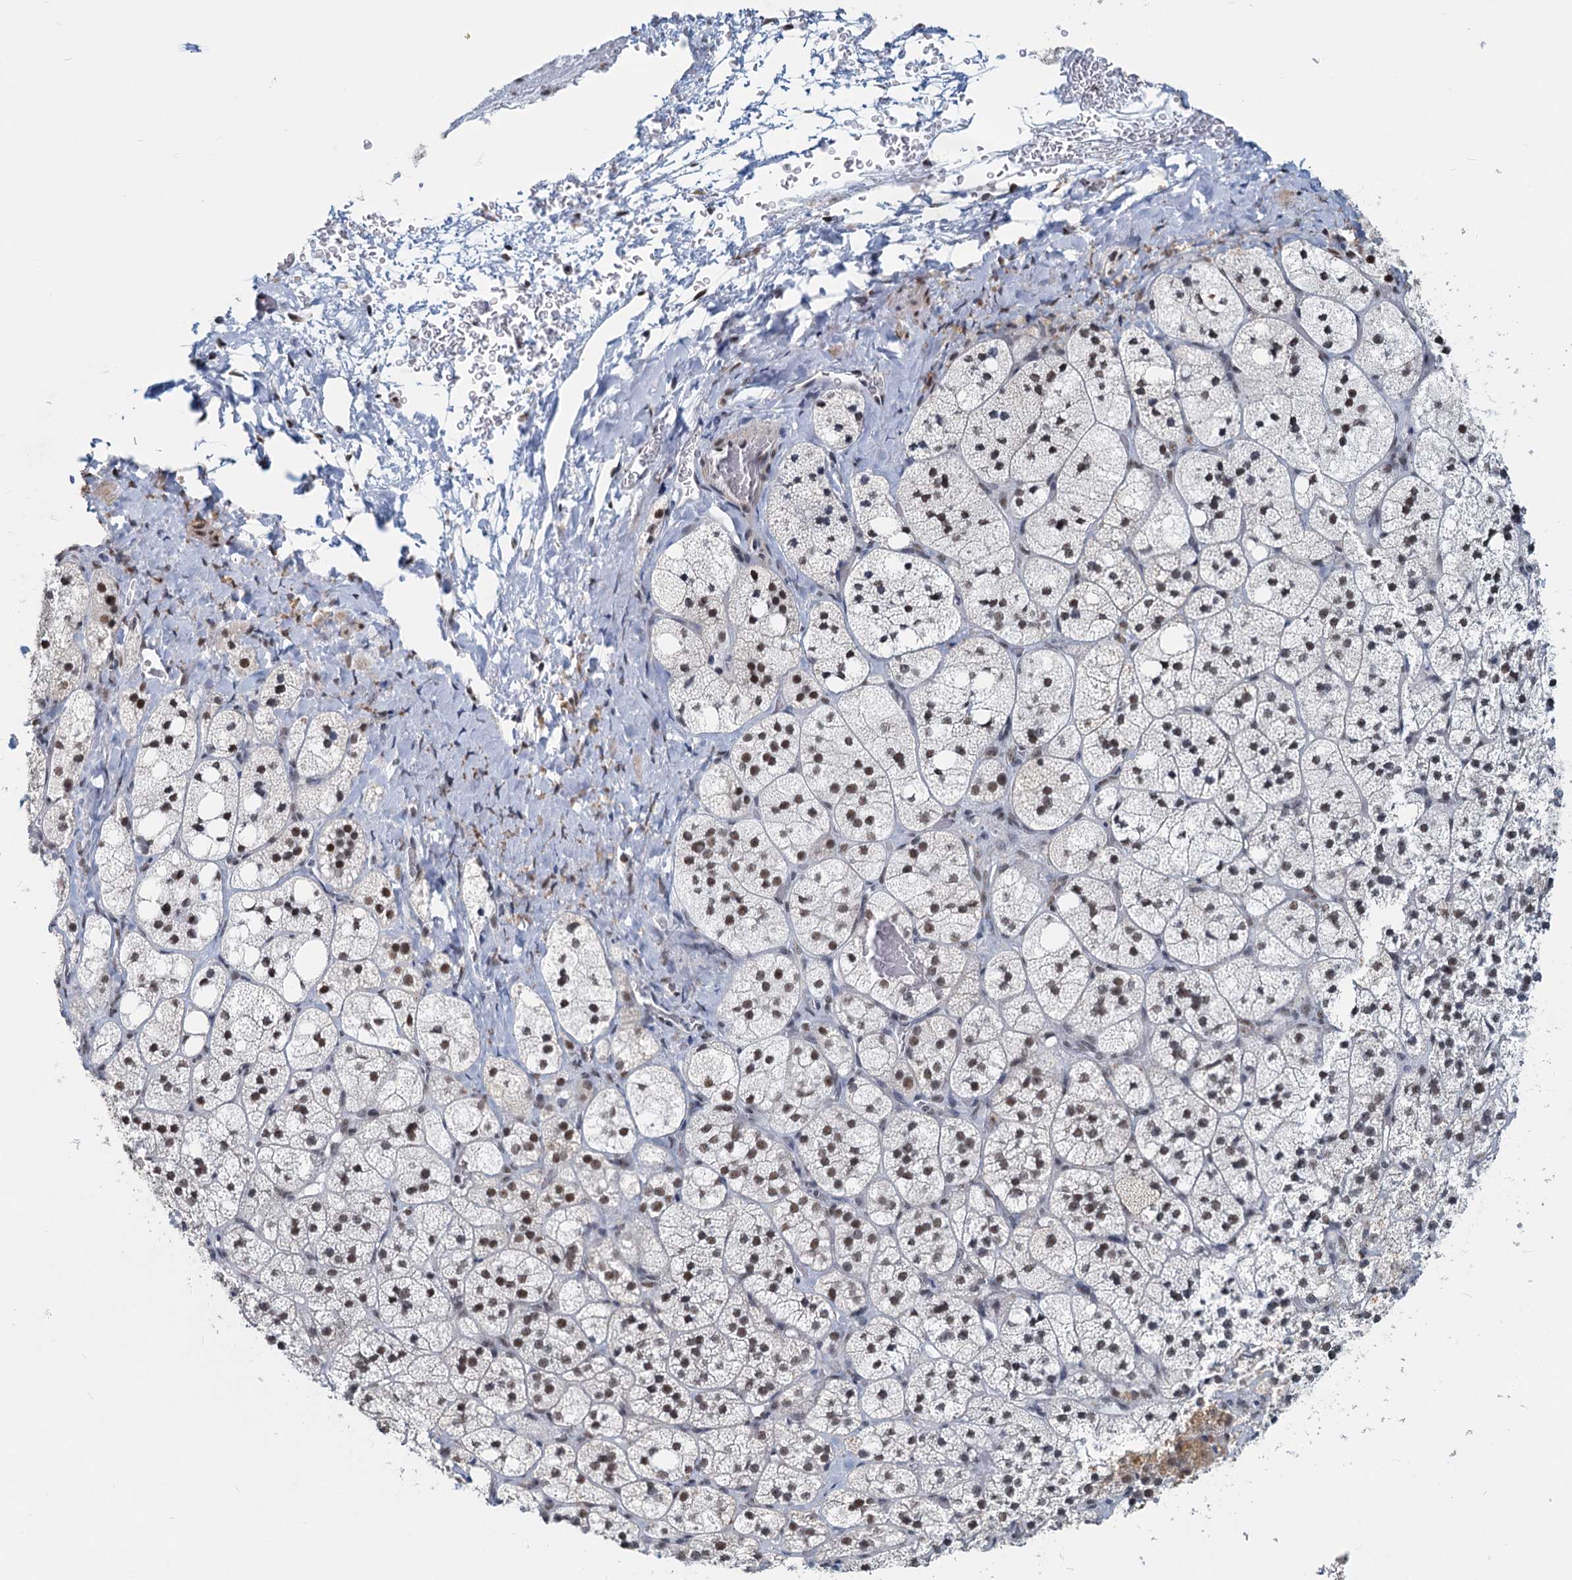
{"staining": {"intensity": "moderate", "quantity": "<25%", "location": "cytoplasmic/membranous,nuclear"}, "tissue": "adrenal gland", "cell_type": "Glandular cells", "image_type": "normal", "snomed": [{"axis": "morphology", "description": "Normal tissue, NOS"}, {"axis": "topography", "description": "Adrenal gland"}], "caption": "A high-resolution histopathology image shows IHC staining of benign adrenal gland, which demonstrates moderate cytoplasmic/membranous,nuclear positivity in about <25% of glandular cells.", "gene": "METTL14", "patient": {"sex": "male", "age": 61}}